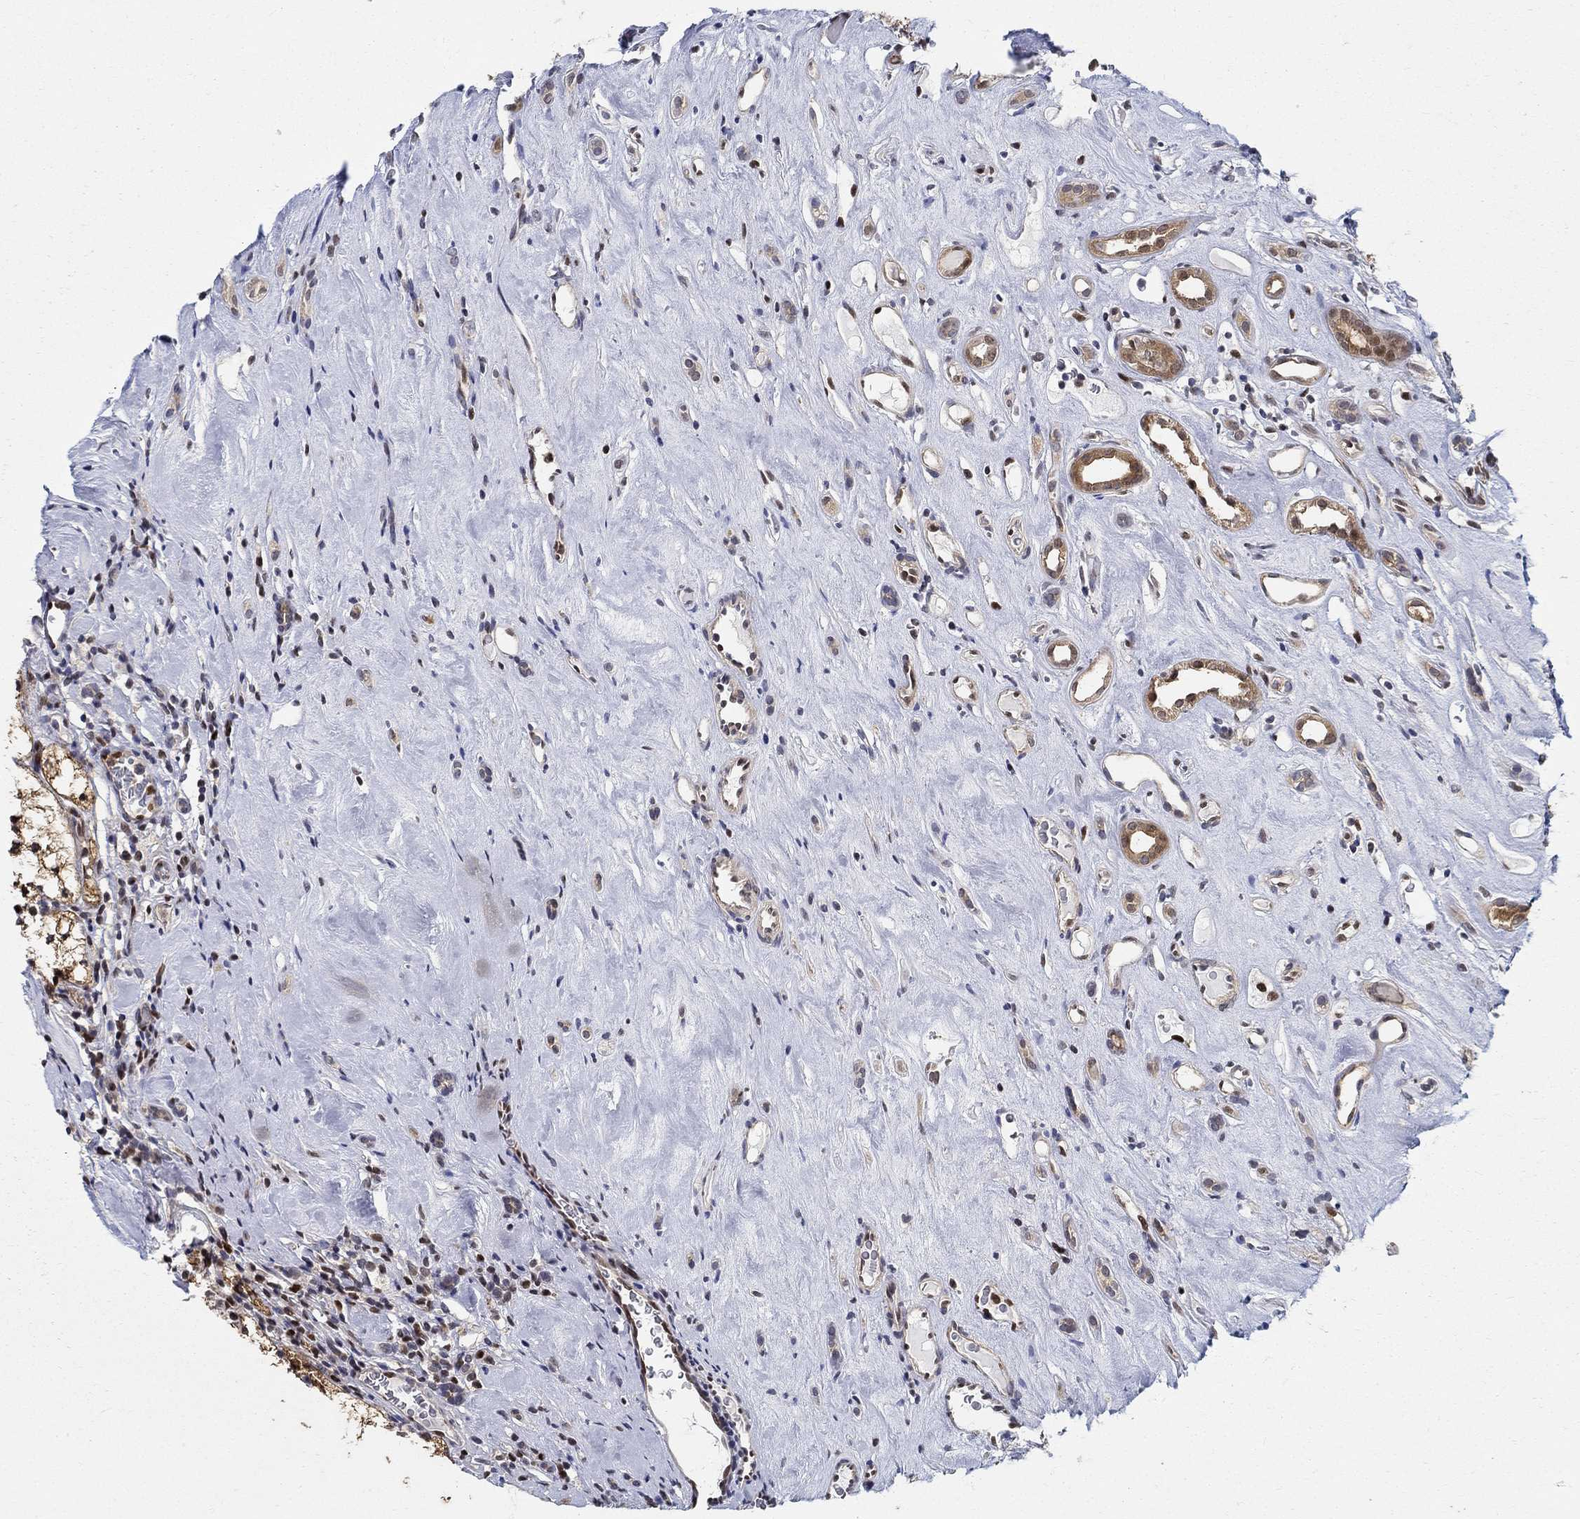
{"staining": {"intensity": "strong", "quantity": ">75%", "location": "cytoplasmic/membranous"}, "tissue": "renal cancer", "cell_type": "Tumor cells", "image_type": "cancer", "snomed": [{"axis": "morphology", "description": "Adenocarcinoma, NOS"}, {"axis": "topography", "description": "Kidney"}], "caption": "This micrograph exhibits immunohistochemistry staining of adenocarcinoma (renal), with high strong cytoplasmic/membranous staining in about >75% of tumor cells.", "gene": "ZNF594", "patient": {"sex": "female", "age": 89}}